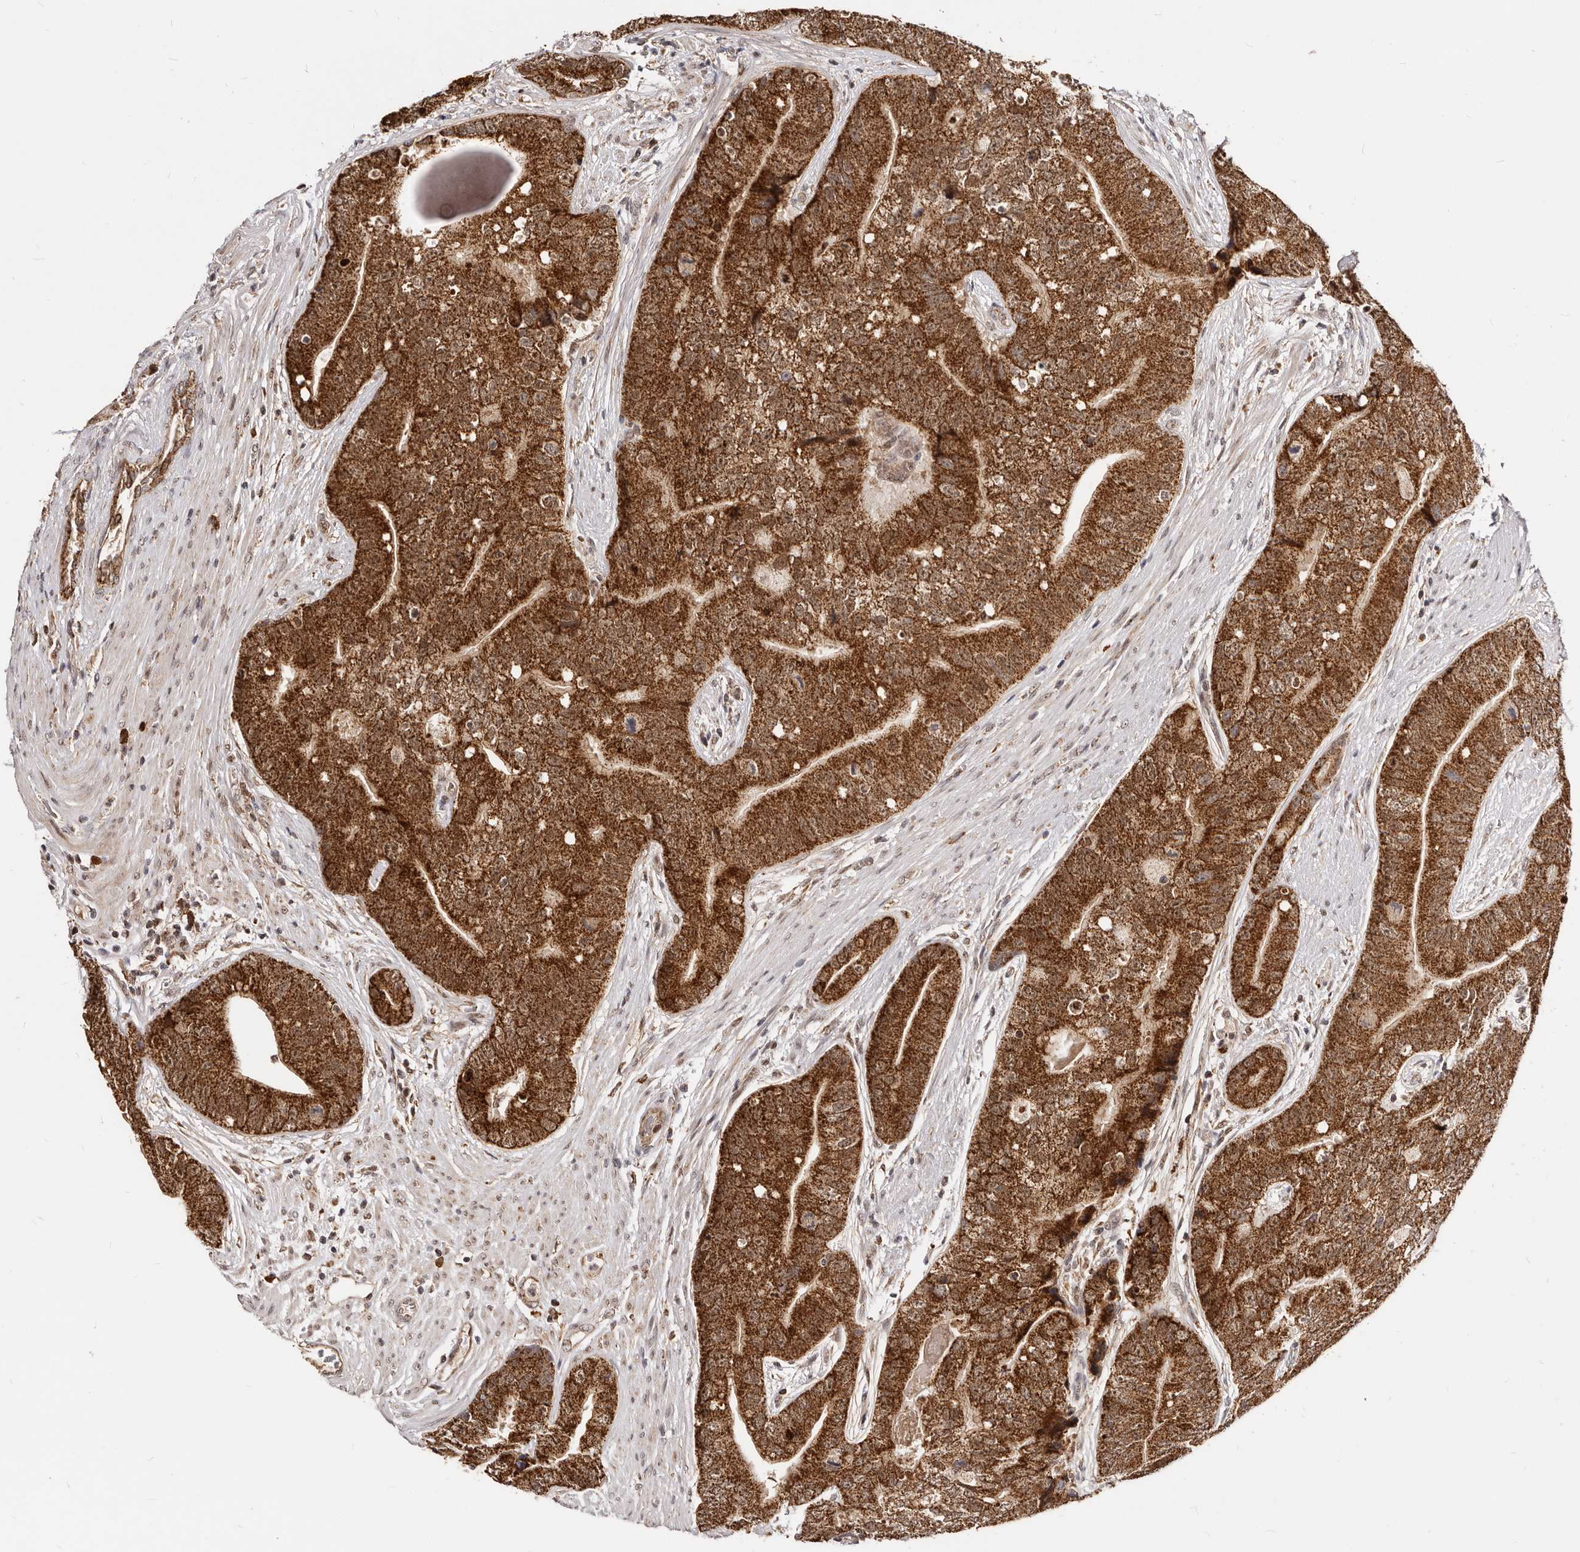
{"staining": {"intensity": "strong", "quantity": ">75%", "location": "cytoplasmic/membranous,nuclear"}, "tissue": "prostate cancer", "cell_type": "Tumor cells", "image_type": "cancer", "snomed": [{"axis": "morphology", "description": "Adenocarcinoma, High grade"}, {"axis": "topography", "description": "Prostate"}], "caption": "The photomicrograph demonstrates staining of prostate cancer, revealing strong cytoplasmic/membranous and nuclear protein expression (brown color) within tumor cells.", "gene": "SEC14L1", "patient": {"sex": "male", "age": 70}}